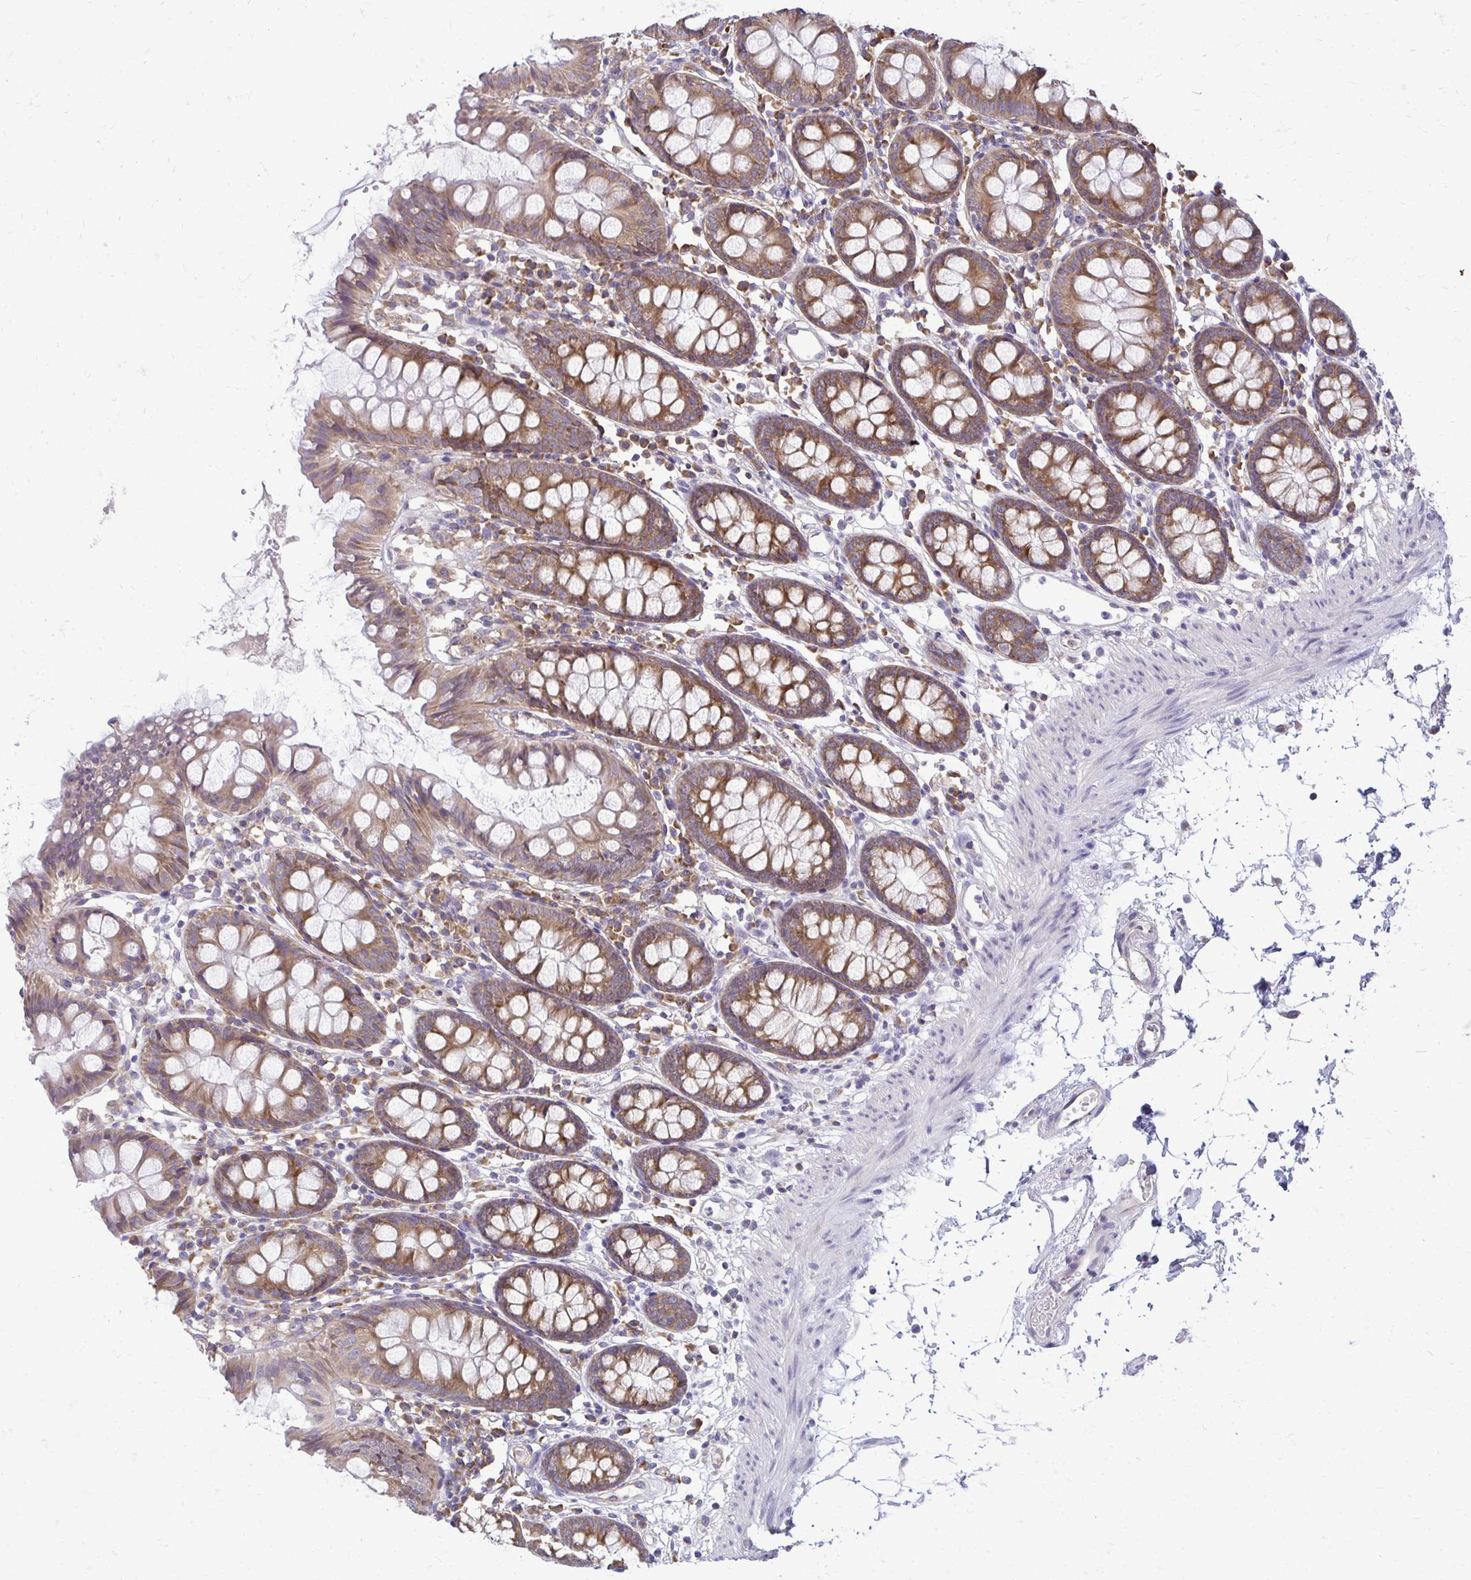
{"staining": {"intensity": "negative", "quantity": "none", "location": "none"}, "tissue": "colon", "cell_type": "Endothelial cells", "image_type": "normal", "snomed": [{"axis": "morphology", "description": "Normal tissue, NOS"}, {"axis": "topography", "description": "Colon"}], "caption": "A histopathology image of colon stained for a protein displays no brown staining in endothelial cells.", "gene": "RPLP2", "patient": {"sex": "female", "age": 84}}